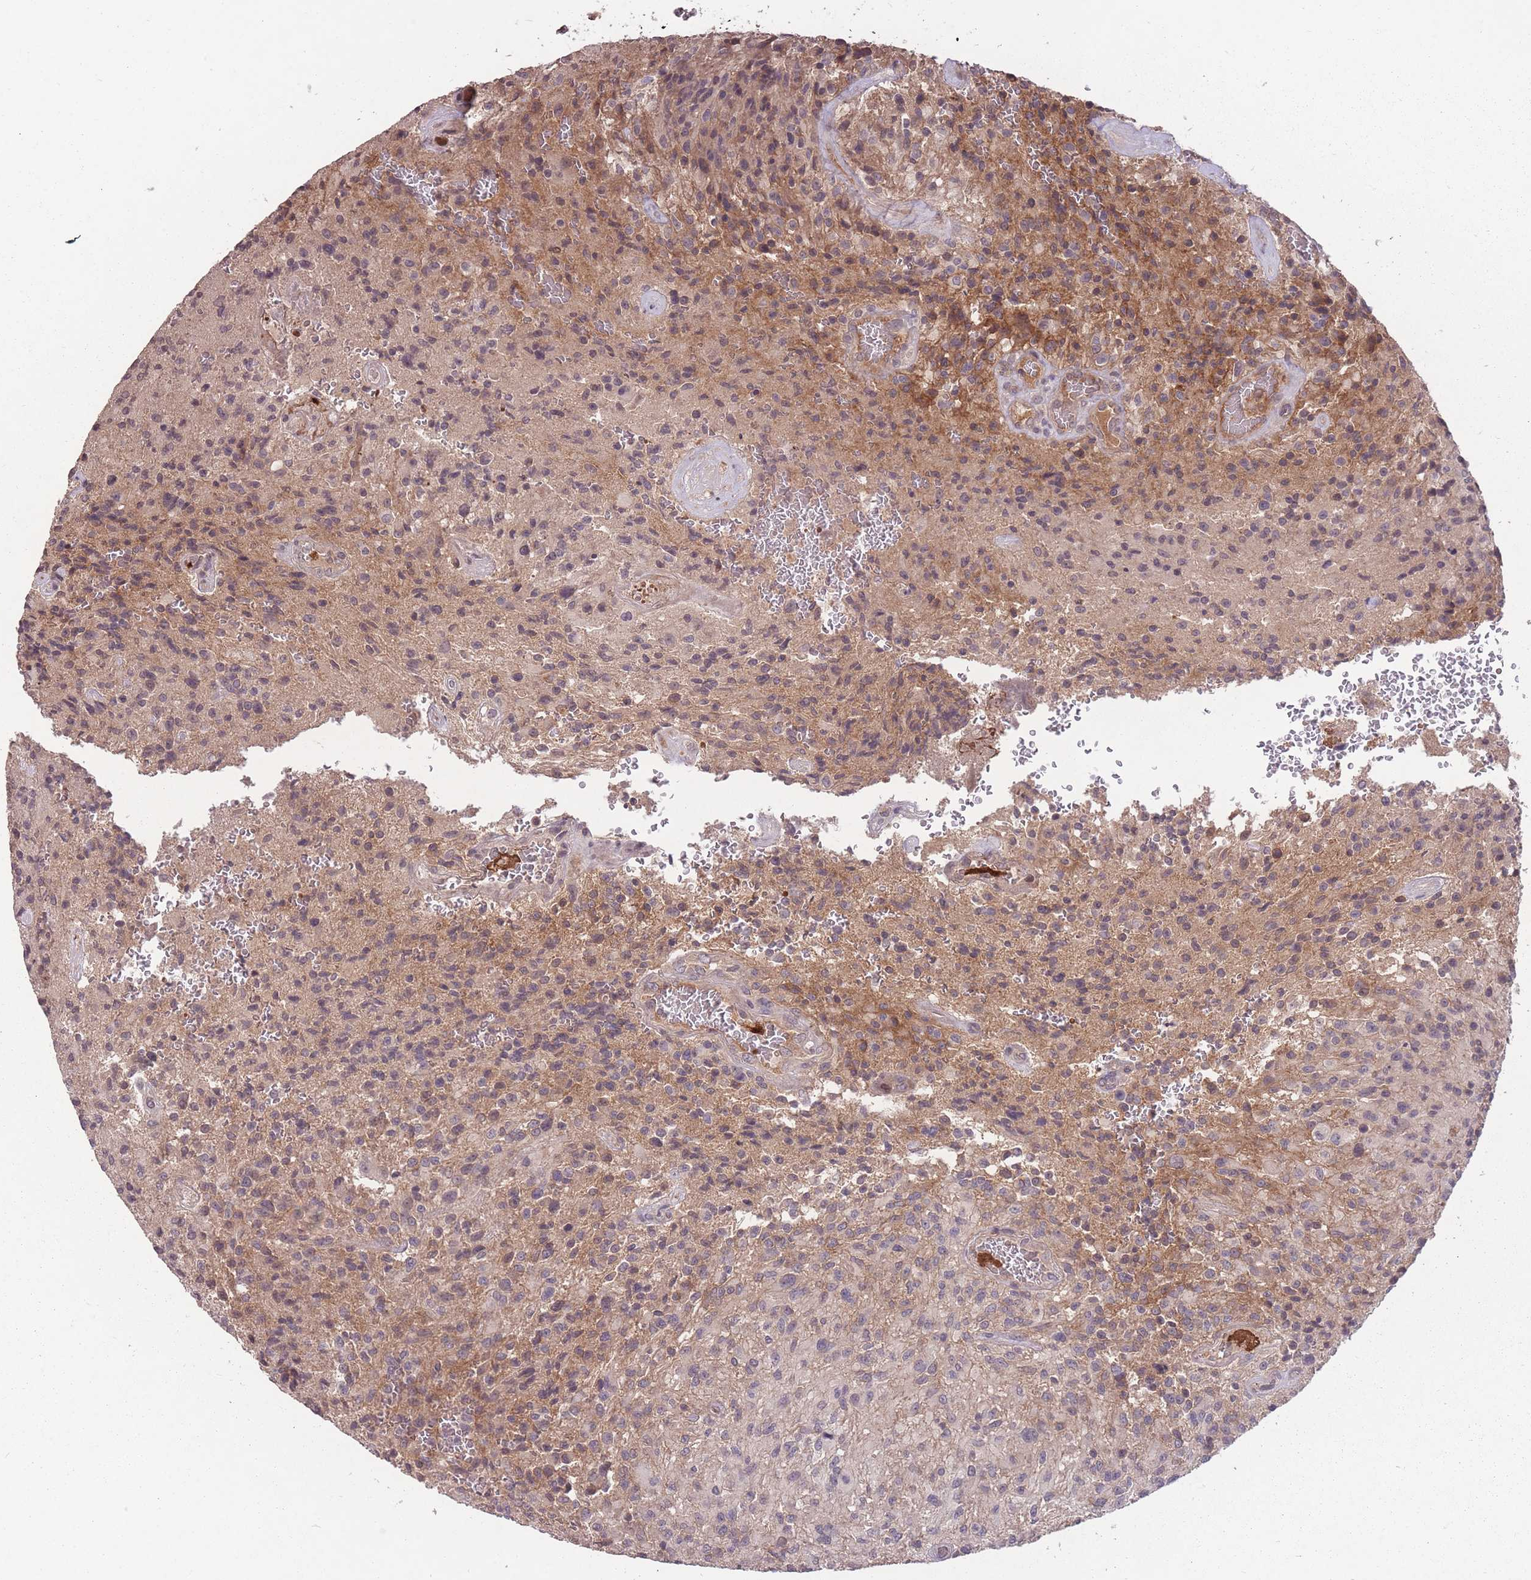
{"staining": {"intensity": "weak", "quantity": "<25%", "location": "cytoplasmic/membranous"}, "tissue": "glioma", "cell_type": "Tumor cells", "image_type": "cancer", "snomed": [{"axis": "morphology", "description": "Normal tissue, NOS"}, {"axis": "morphology", "description": "Glioma, malignant, High grade"}, {"axis": "topography", "description": "Cerebral cortex"}], "caption": "An immunohistochemistry photomicrograph of glioma is shown. There is no staining in tumor cells of glioma.", "gene": "ADCYAP1R1", "patient": {"sex": "male", "age": 56}}